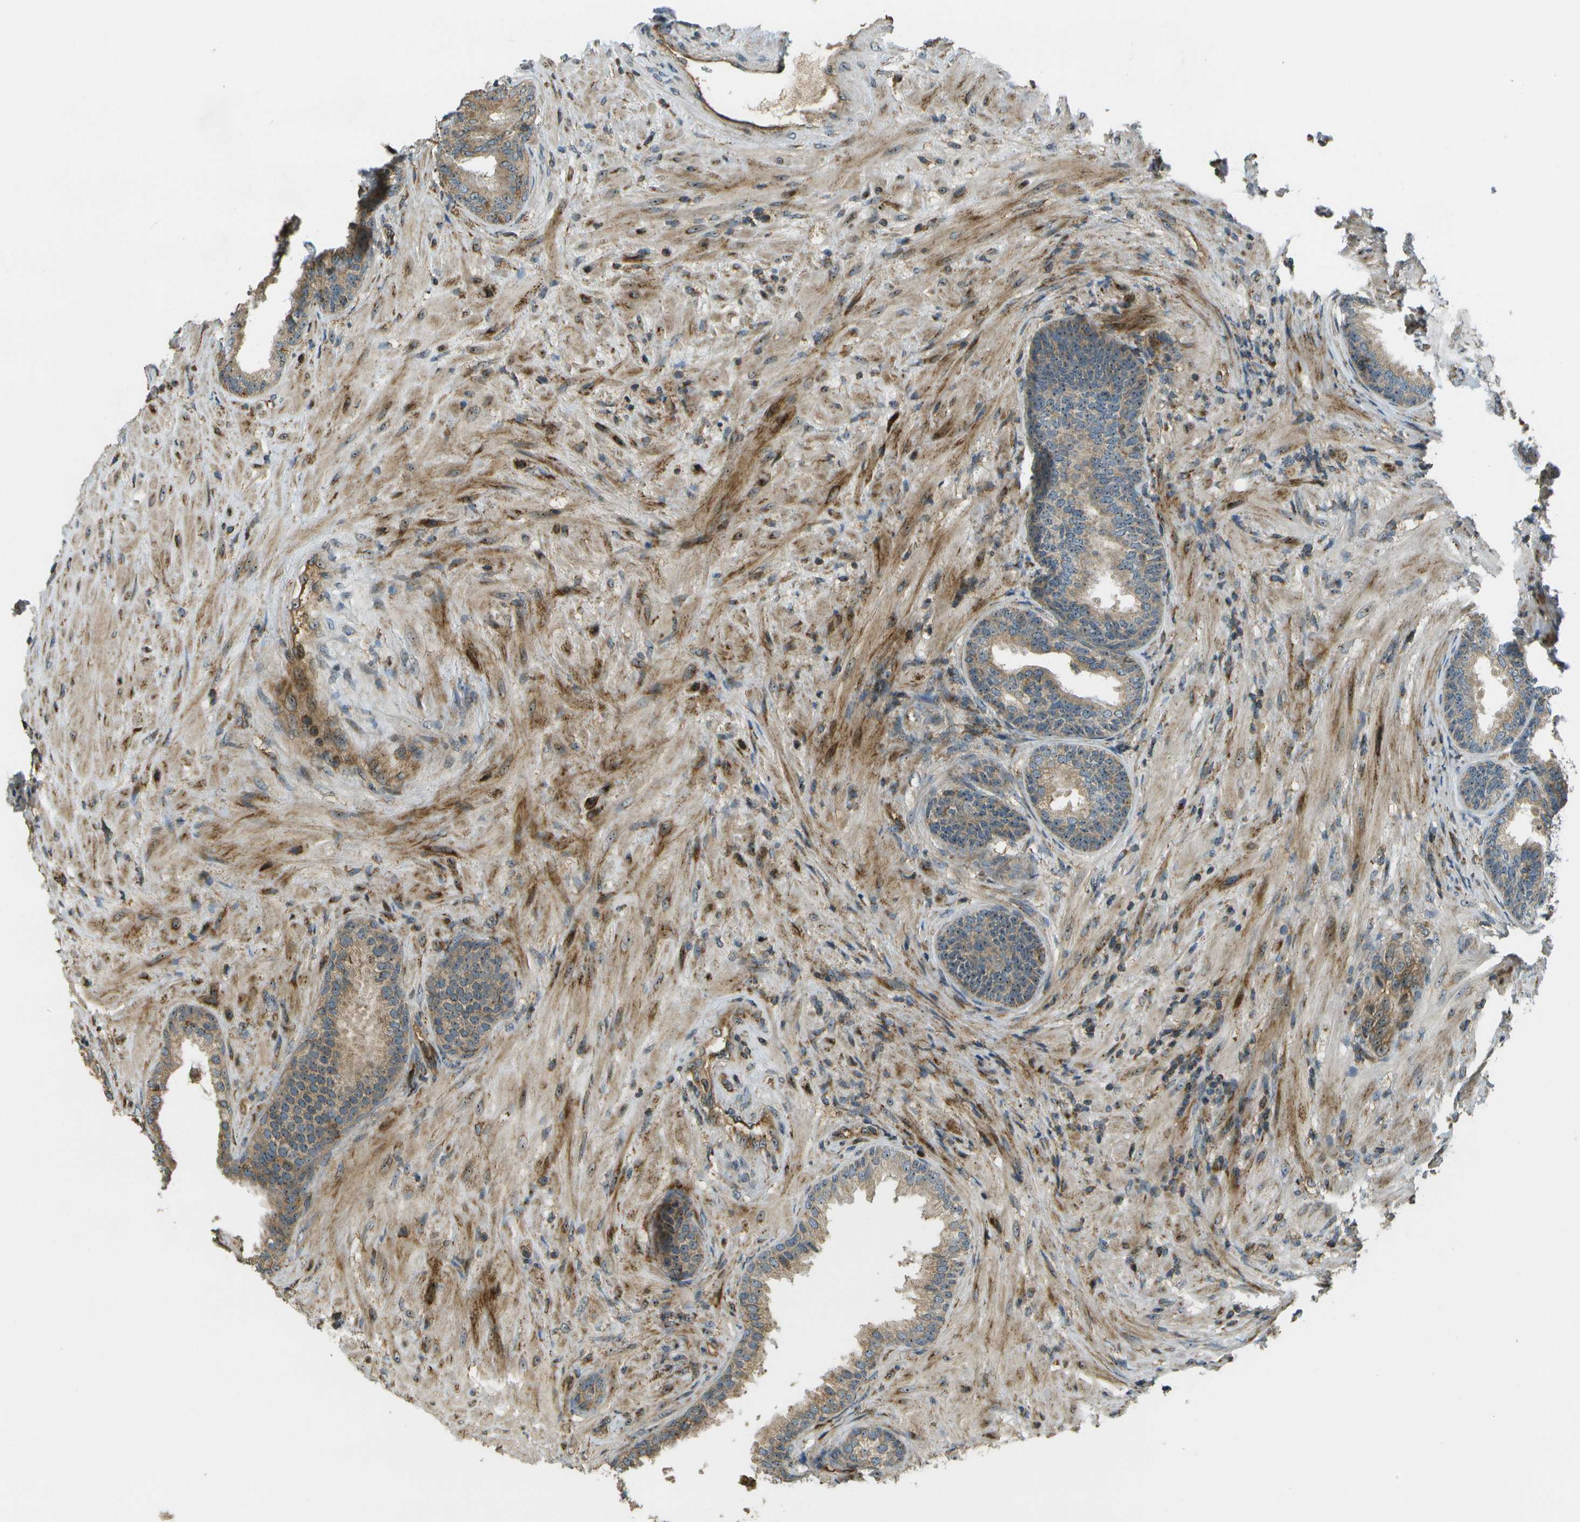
{"staining": {"intensity": "moderate", "quantity": ">75%", "location": "cytoplasmic/membranous,nuclear"}, "tissue": "prostate", "cell_type": "Glandular cells", "image_type": "normal", "snomed": [{"axis": "morphology", "description": "Normal tissue, NOS"}, {"axis": "topography", "description": "Prostate"}], "caption": "Immunohistochemical staining of unremarkable human prostate demonstrates moderate cytoplasmic/membranous,nuclear protein staining in approximately >75% of glandular cells. (Stains: DAB in brown, nuclei in blue, Microscopy: brightfield microscopy at high magnification).", "gene": "LRP12", "patient": {"sex": "male", "age": 76}}